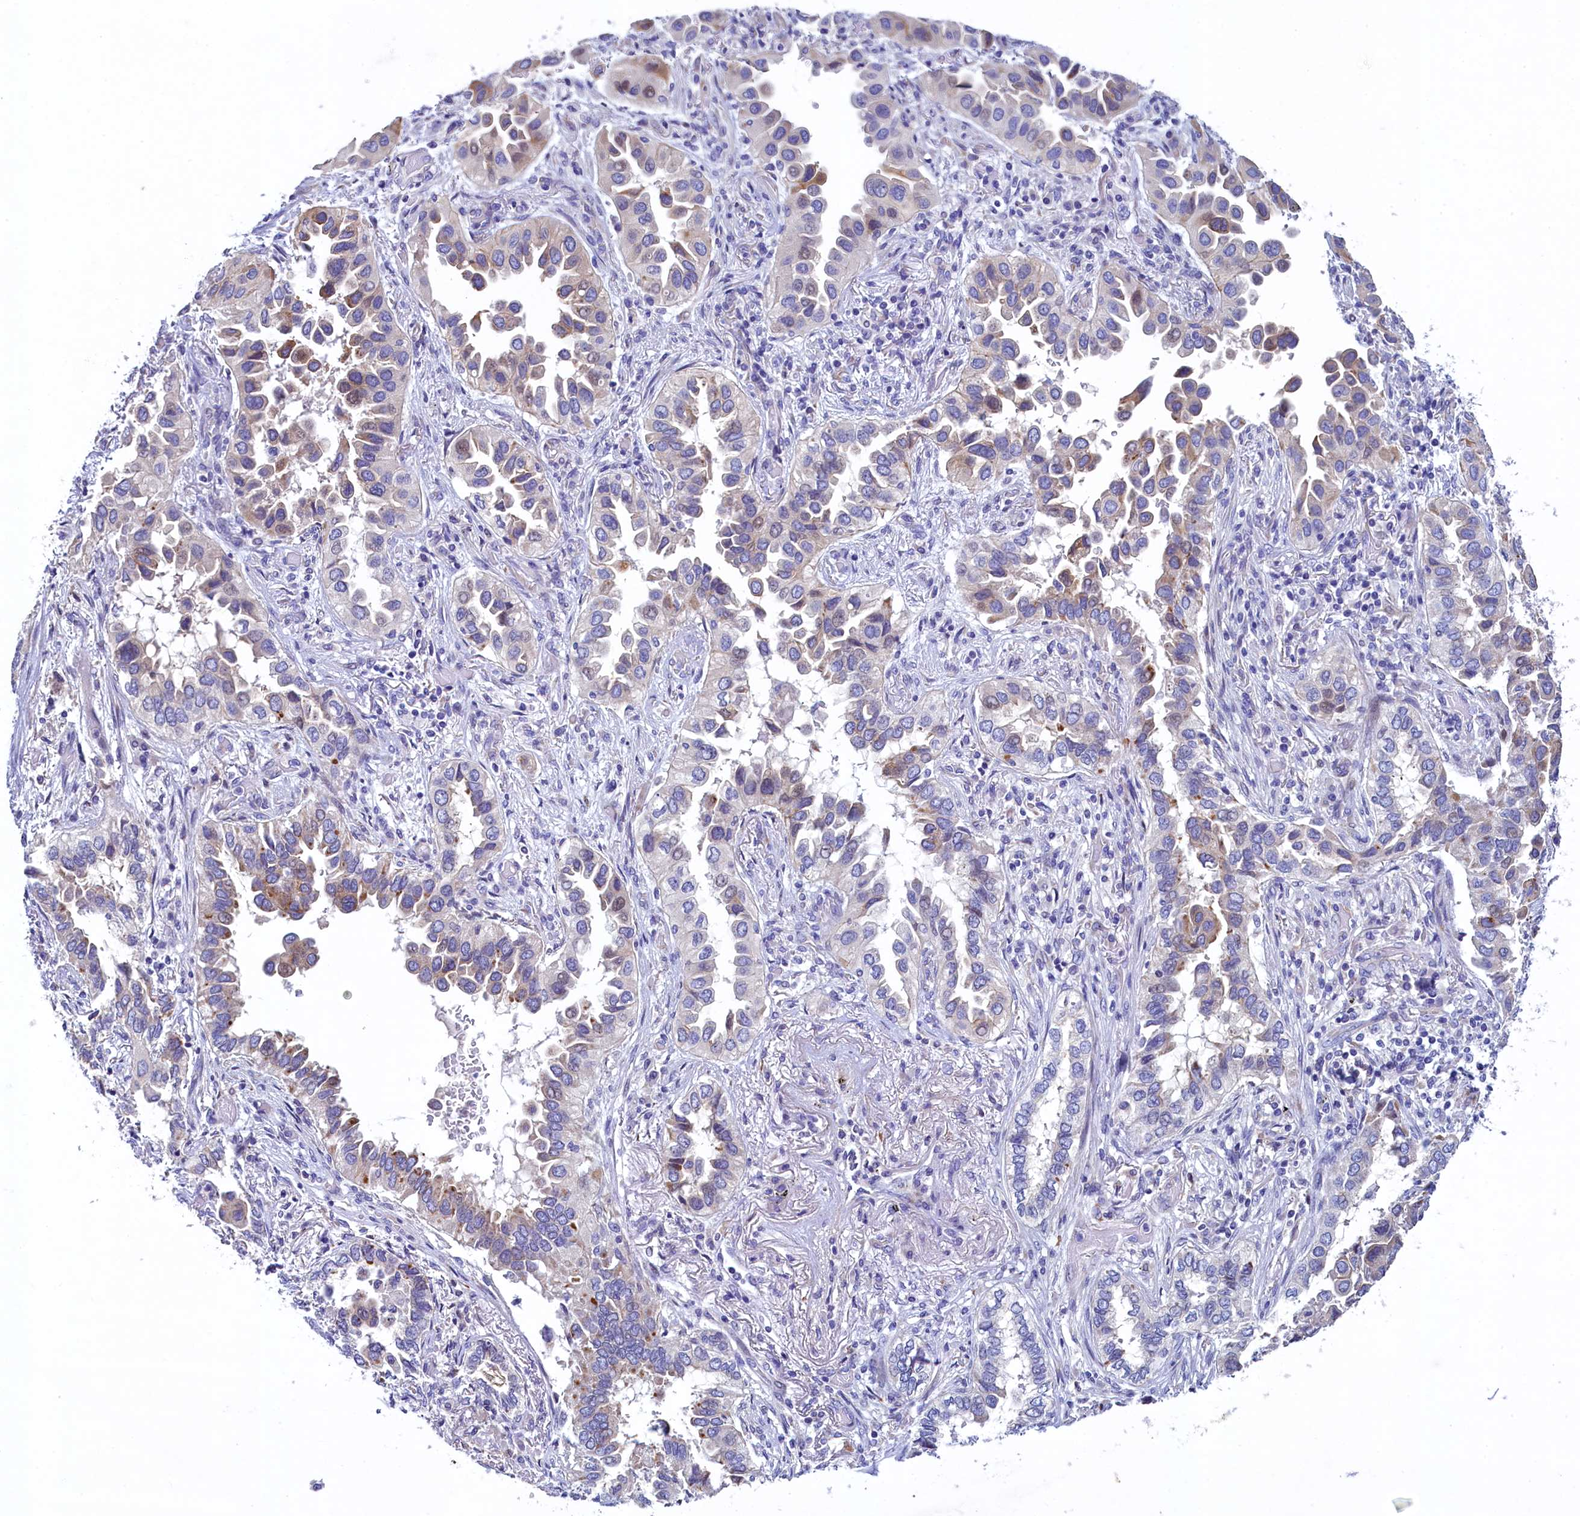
{"staining": {"intensity": "moderate", "quantity": "<25%", "location": "cytoplasmic/membranous"}, "tissue": "lung cancer", "cell_type": "Tumor cells", "image_type": "cancer", "snomed": [{"axis": "morphology", "description": "Adenocarcinoma, NOS"}, {"axis": "topography", "description": "Lung"}], "caption": "Protein staining of lung adenocarcinoma tissue reveals moderate cytoplasmic/membranous positivity in about <25% of tumor cells.", "gene": "KRBOX5", "patient": {"sex": "female", "age": 76}}